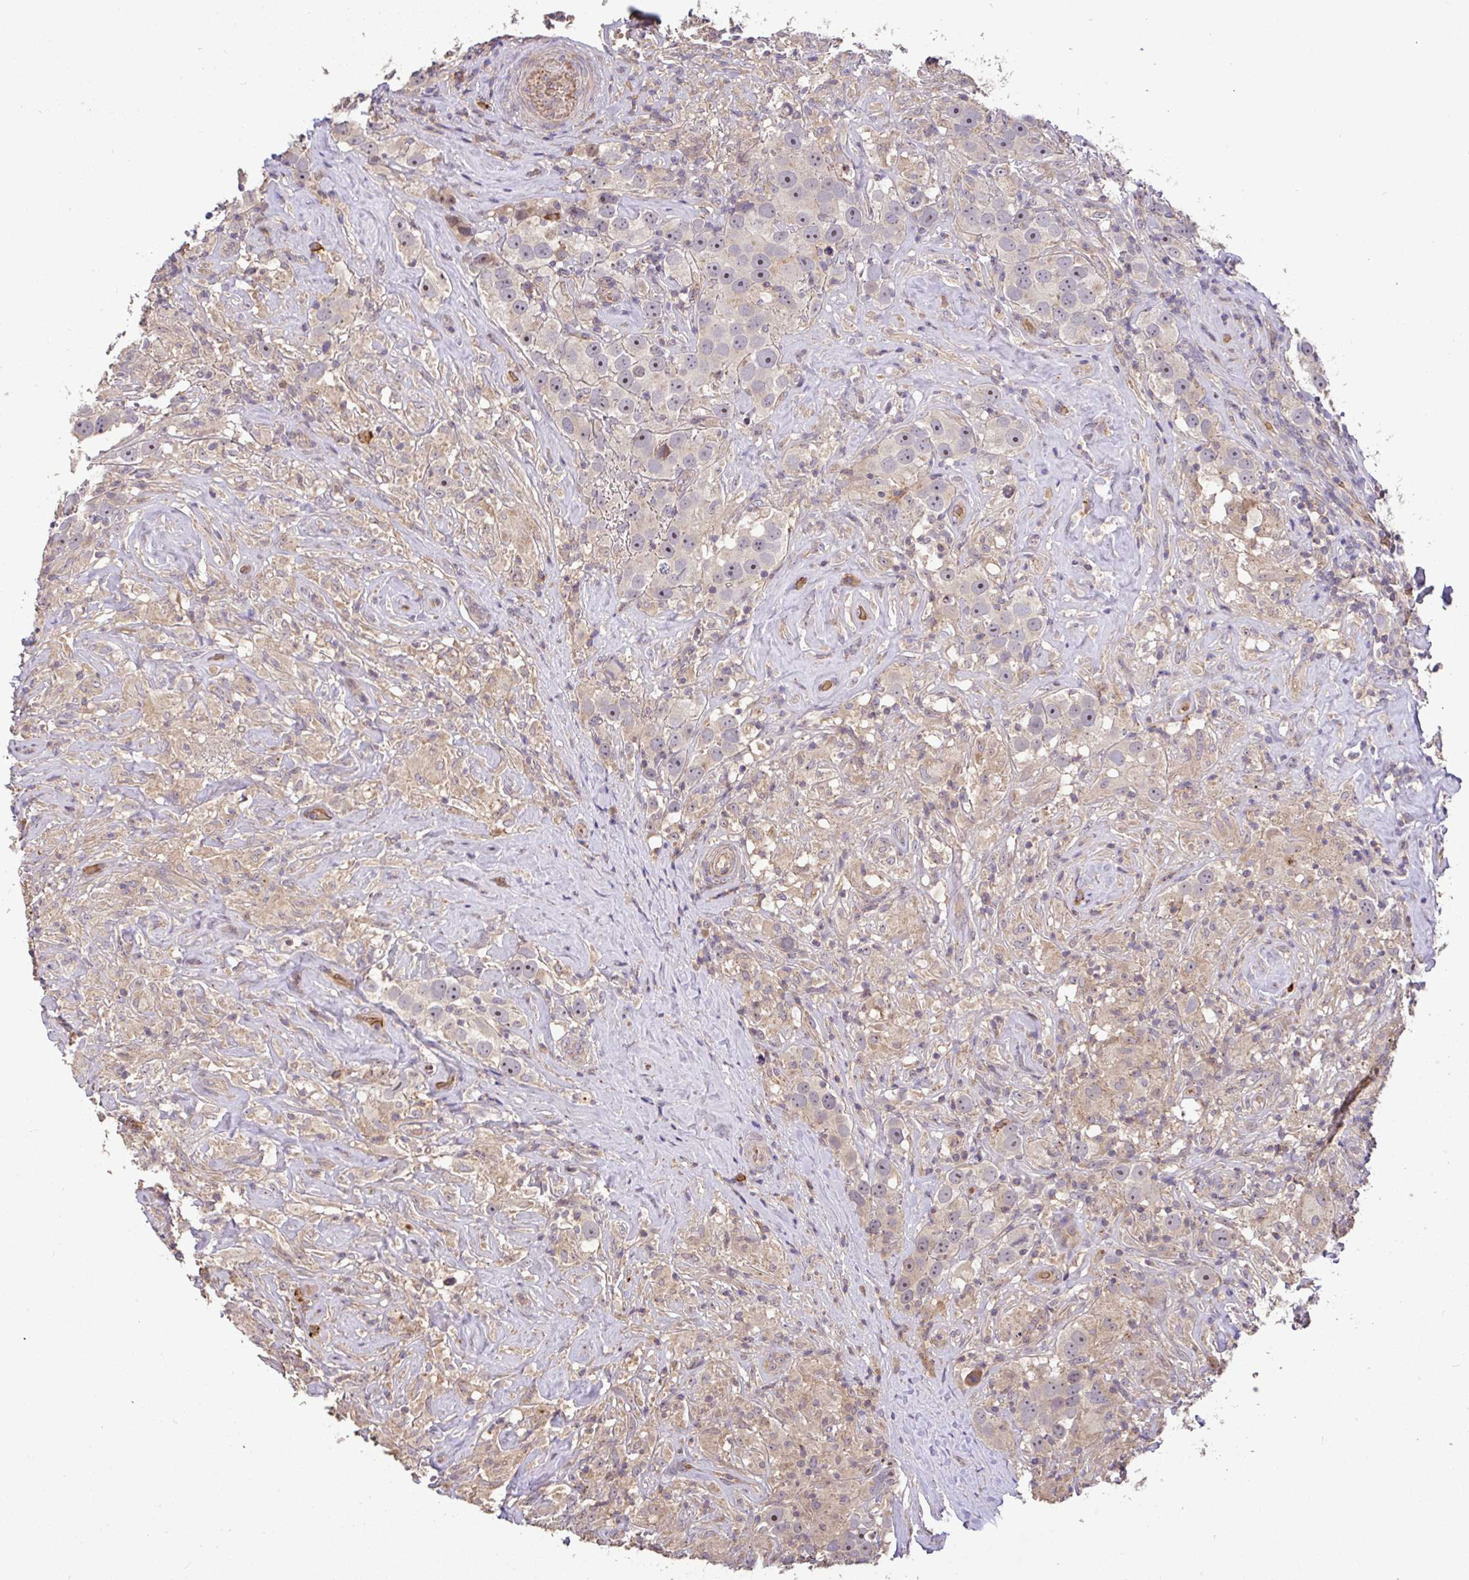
{"staining": {"intensity": "weak", "quantity": "<25%", "location": "cytoplasmic/membranous"}, "tissue": "testis cancer", "cell_type": "Tumor cells", "image_type": "cancer", "snomed": [{"axis": "morphology", "description": "Seminoma, NOS"}, {"axis": "topography", "description": "Testis"}], "caption": "Human testis cancer (seminoma) stained for a protein using immunohistochemistry demonstrates no expression in tumor cells.", "gene": "C1QTNF9B", "patient": {"sex": "male", "age": 49}}